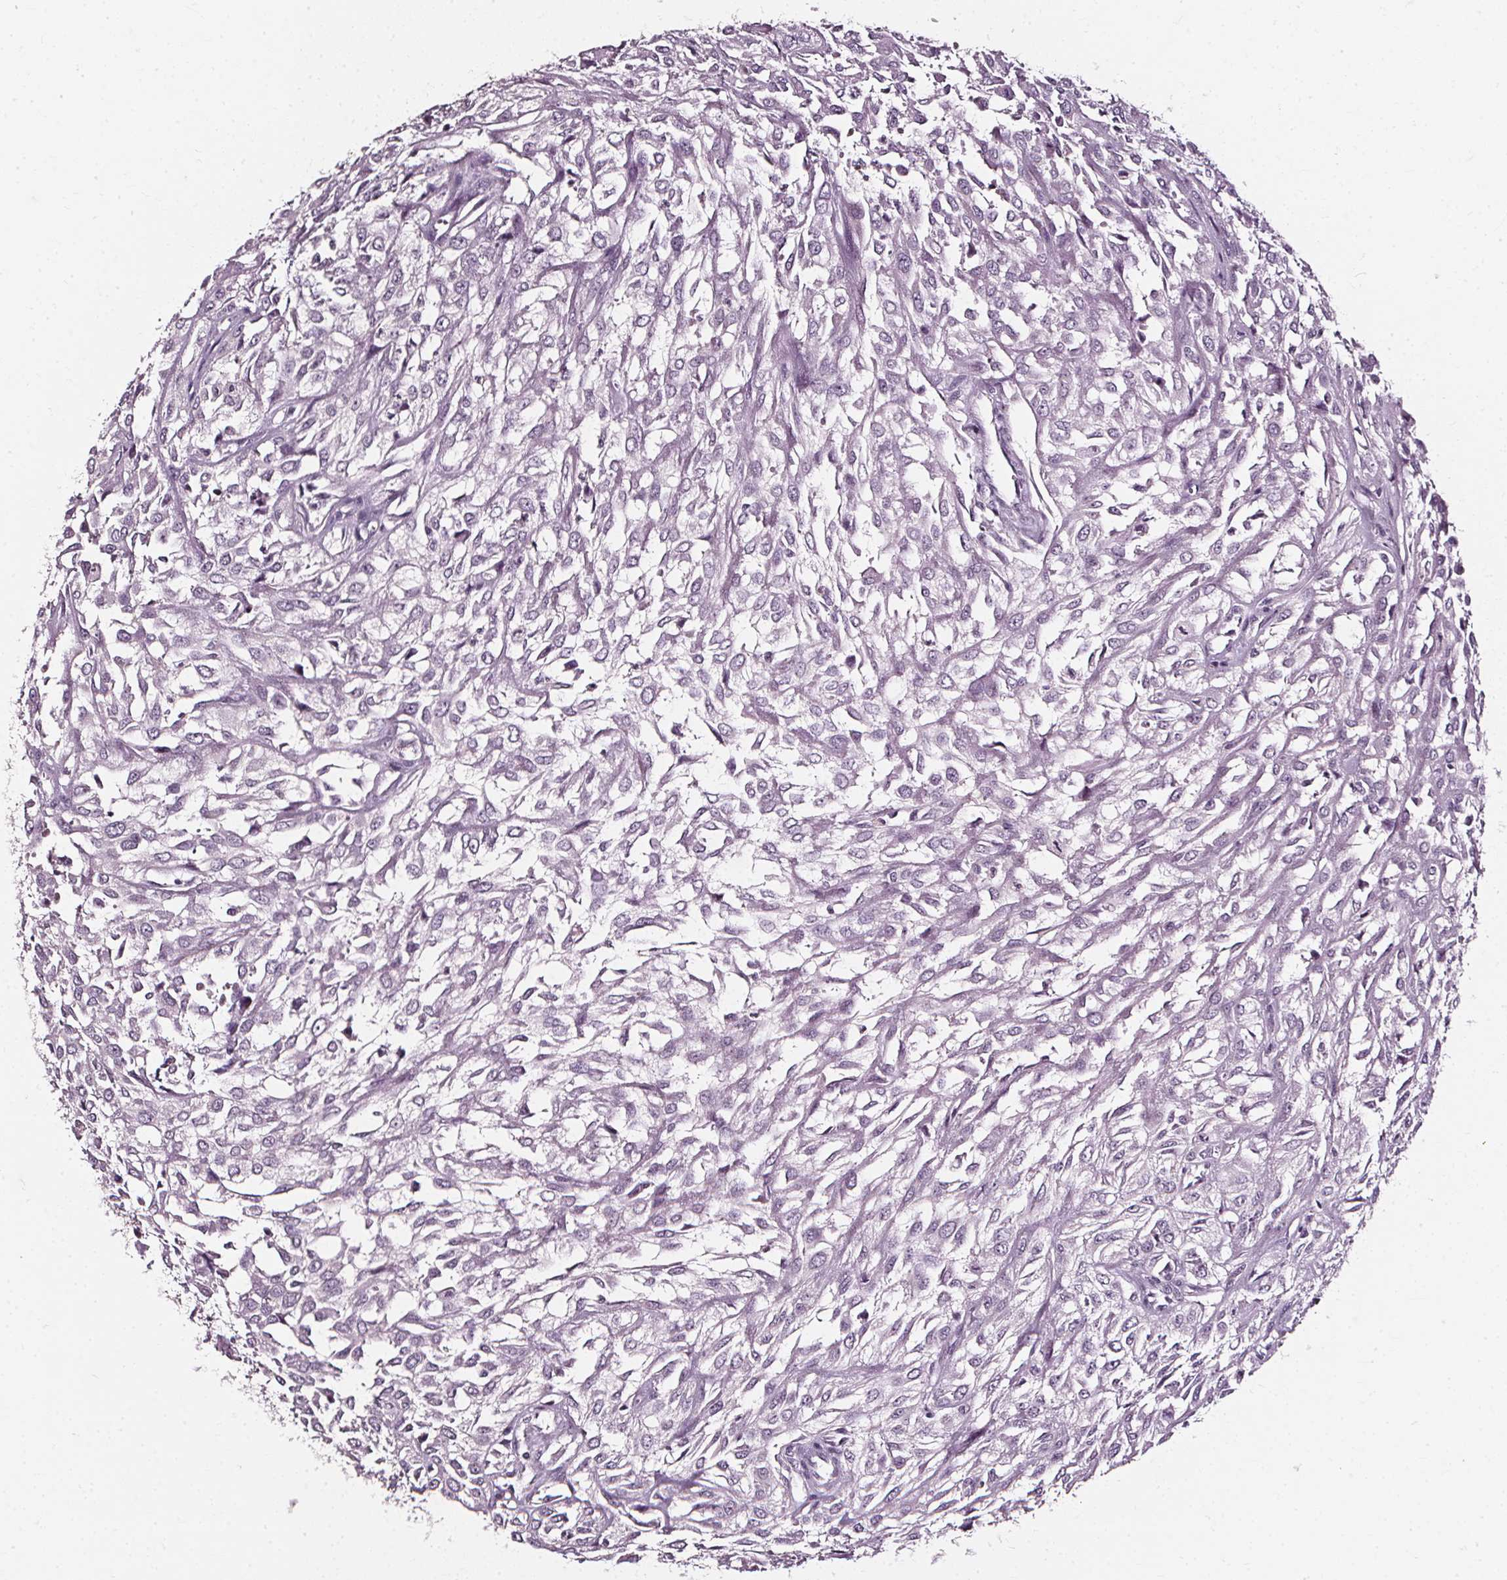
{"staining": {"intensity": "negative", "quantity": "none", "location": "none"}, "tissue": "urothelial cancer", "cell_type": "Tumor cells", "image_type": "cancer", "snomed": [{"axis": "morphology", "description": "Urothelial carcinoma, High grade"}, {"axis": "topography", "description": "Urinary bladder"}], "caption": "Human high-grade urothelial carcinoma stained for a protein using immunohistochemistry shows no expression in tumor cells.", "gene": "DEFA5", "patient": {"sex": "male", "age": 67}}